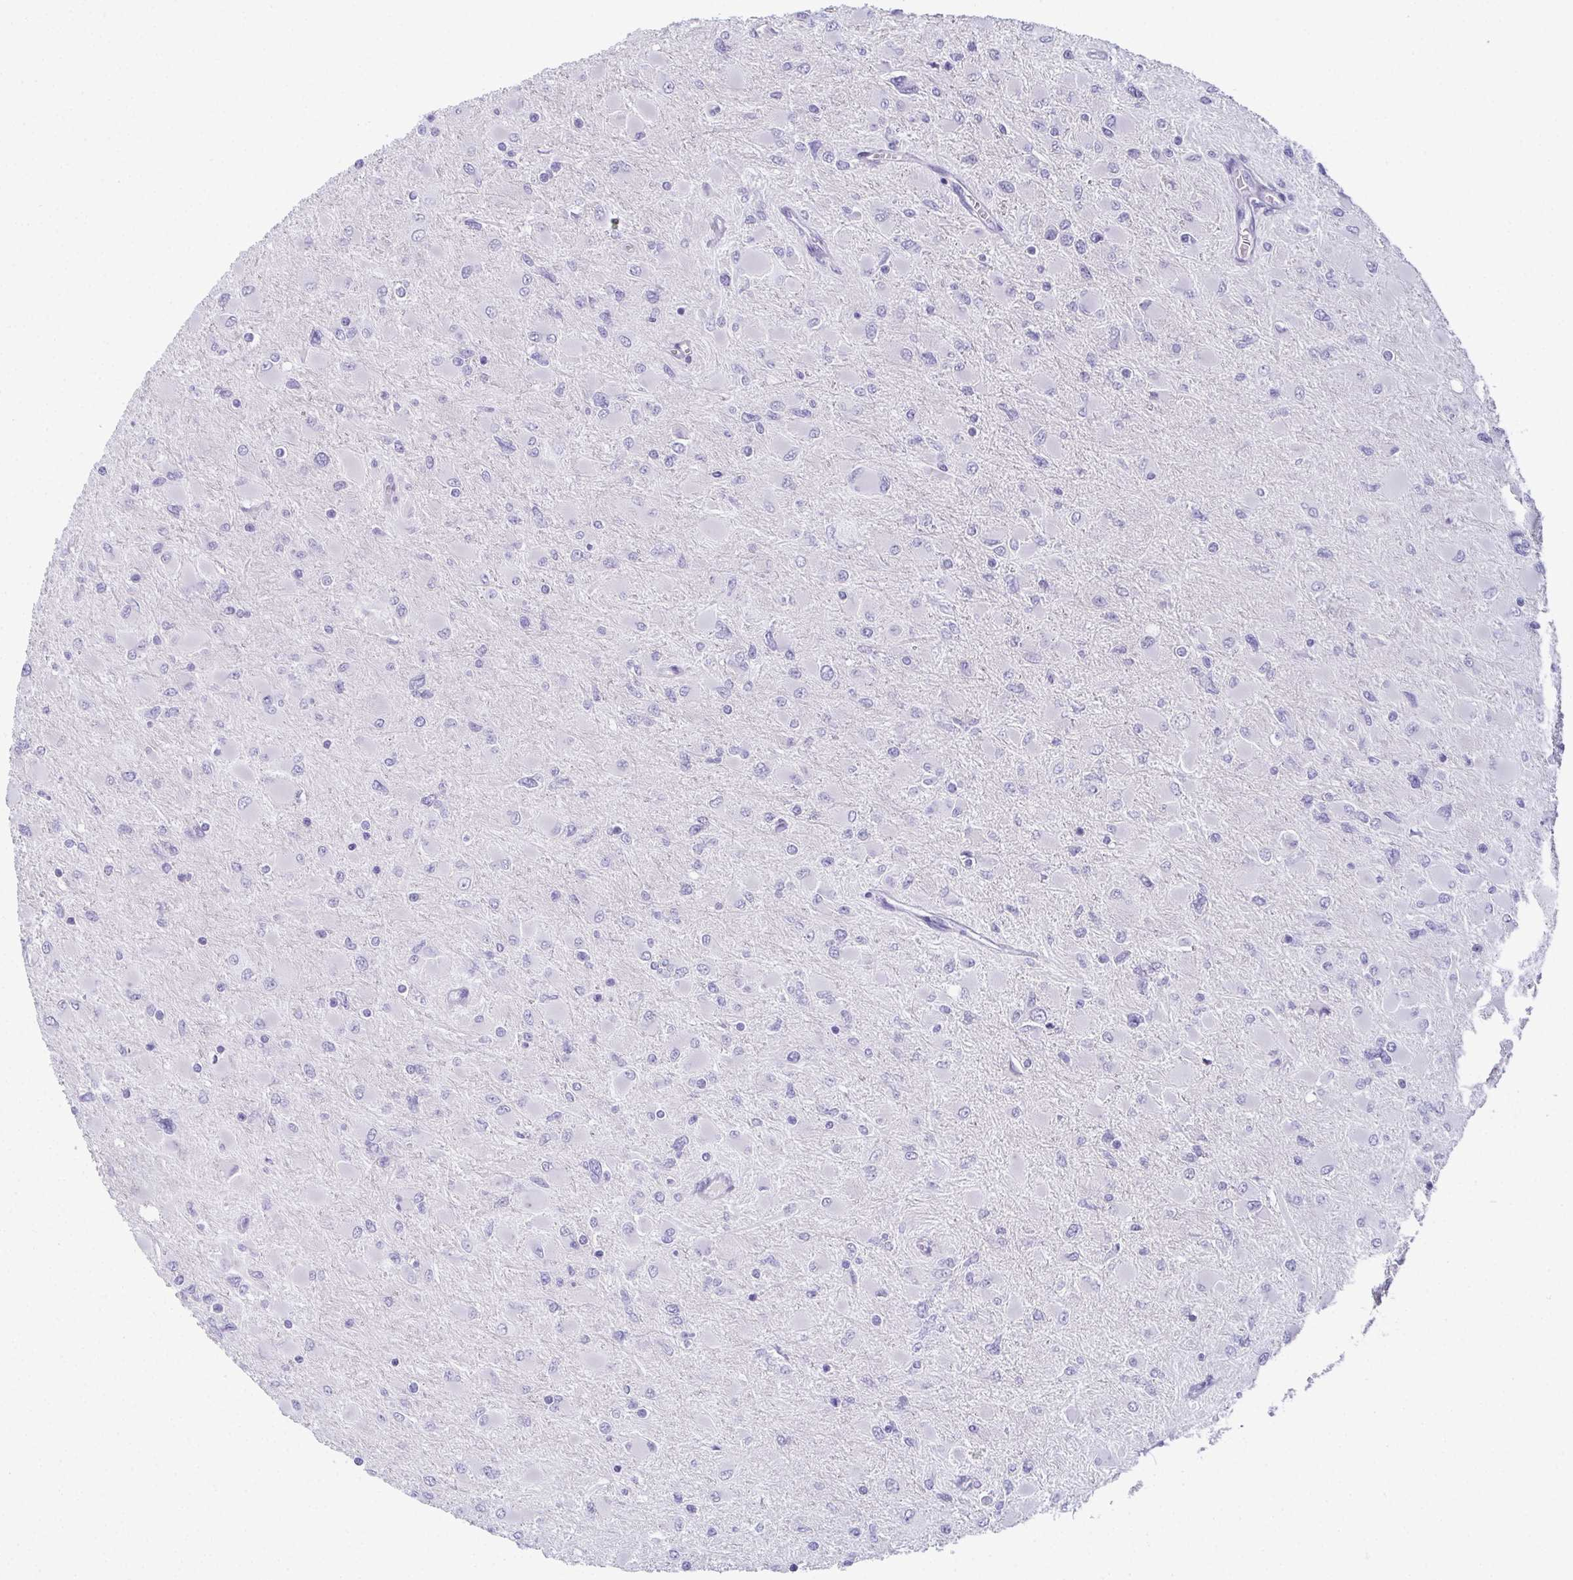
{"staining": {"intensity": "negative", "quantity": "none", "location": "none"}, "tissue": "glioma", "cell_type": "Tumor cells", "image_type": "cancer", "snomed": [{"axis": "morphology", "description": "Glioma, malignant, High grade"}, {"axis": "topography", "description": "Cerebral cortex"}], "caption": "This is an immunohistochemistry (IHC) histopathology image of human malignant glioma (high-grade). There is no expression in tumor cells.", "gene": "SLC36A2", "patient": {"sex": "female", "age": 36}}